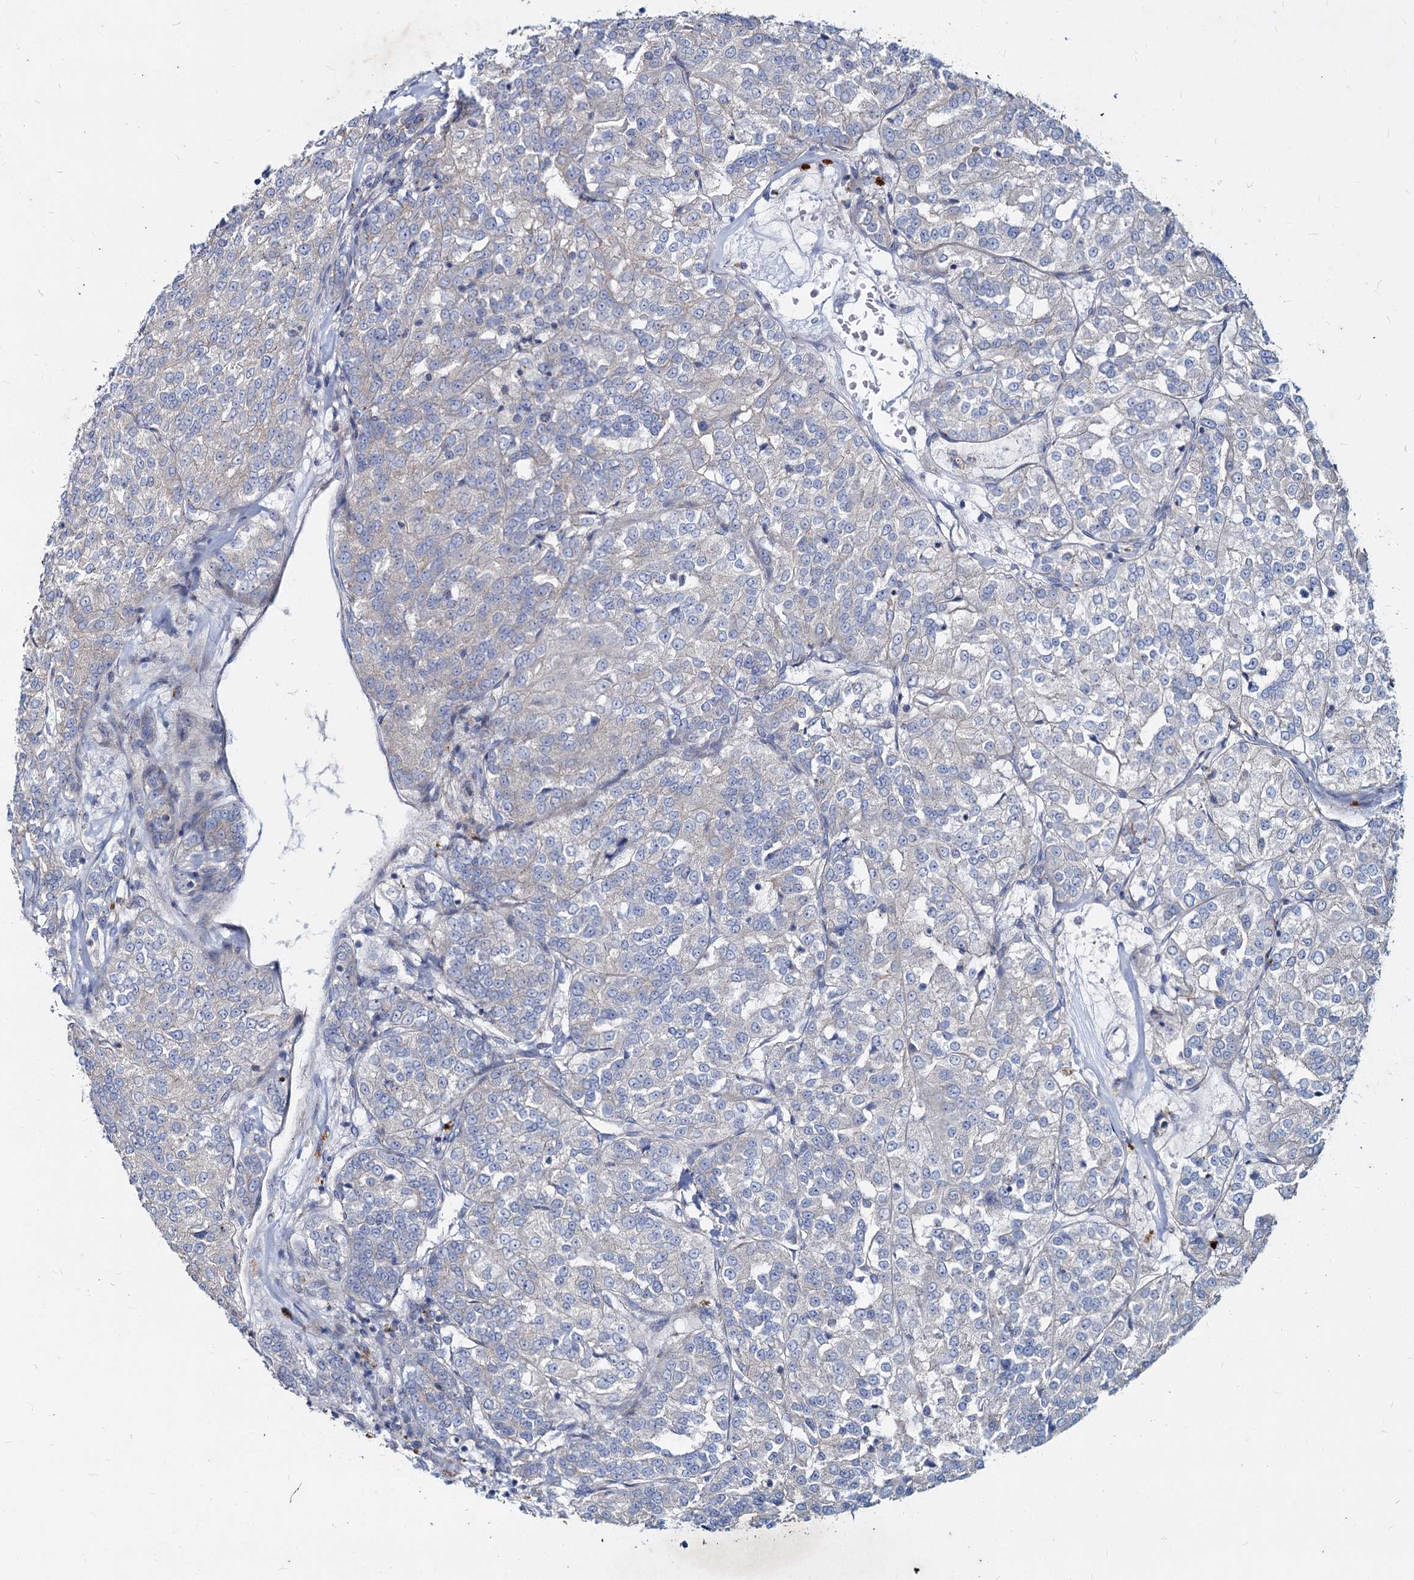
{"staining": {"intensity": "negative", "quantity": "none", "location": "none"}, "tissue": "renal cancer", "cell_type": "Tumor cells", "image_type": "cancer", "snomed": [{"axis": "morphology", "description": "Adenocarcinoma, NOS"}, {"axis": "topography", "description": "Kidney"}], "caption": "Tumor cells are negative for brown protein staining in adenocarcinoma (renal). (Stains: DAB immunohistochemistry (IHC) with hematoxylin counter stain, Microscopy: brightfield microscopy at high magnification).", "gene": "AGBL4", "patient": {"sex": "female", "age": 63}}